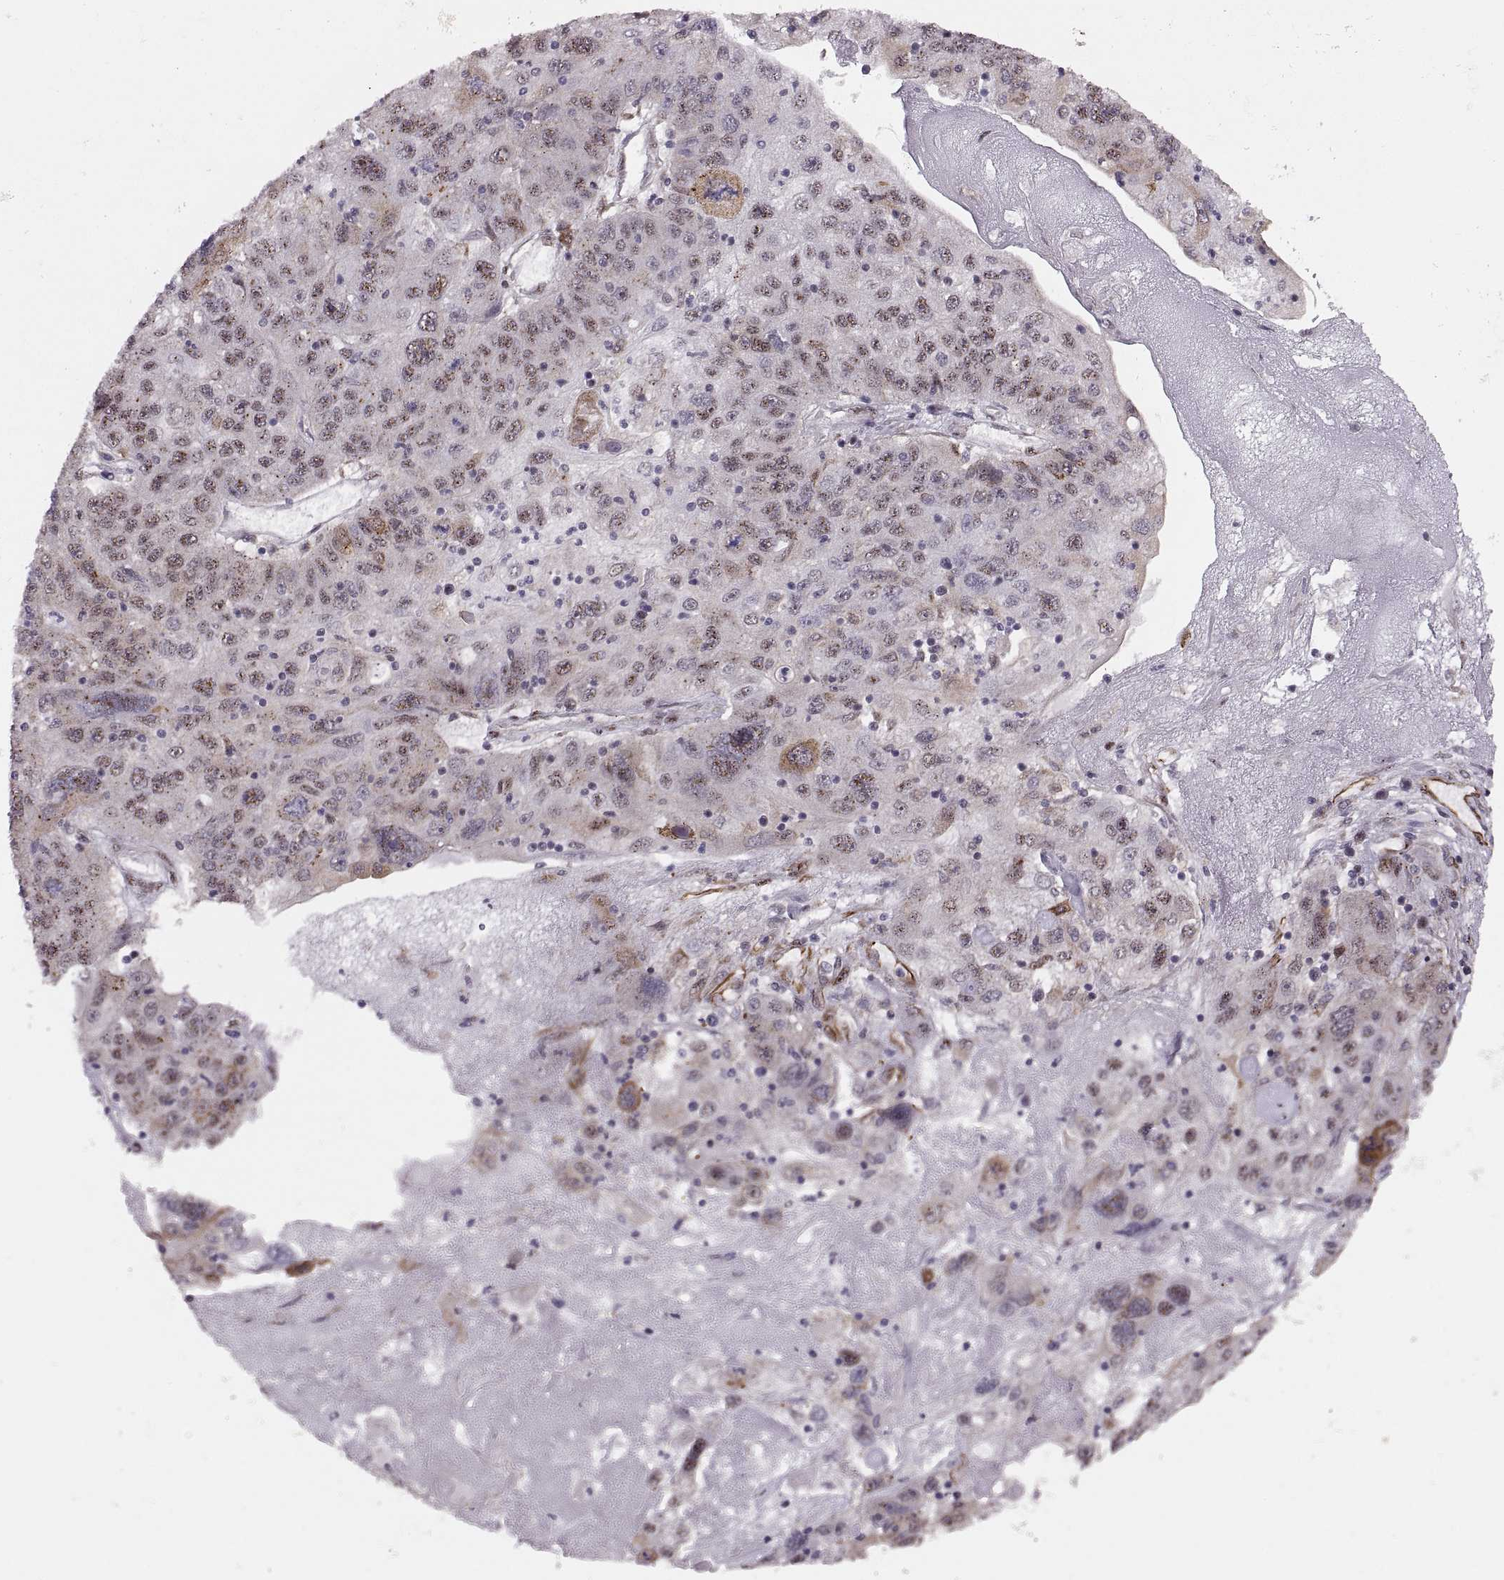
{"staining": {"intensity": "weak", "quantity": "25%-75%", "location": "nuclear"}, "tissue": "stomach cancer", "cell_type": "Tumor cells", "image_type": "cancer", "snomed": [{"axis": "morphology", "description": "Adenocarcinoma, NOS"}, {"axis": "topography", "description": "Stomach"}], "caption": "An image of human adenocarcinoma (stomach) stained for a protein reveals weak nuclear brown staining in tumor cells. (Brightfield microscopy of DAB IHC at high magnification).", "gene": "ZCCHC17", "patient": {"sex": "male", "age": 56}}